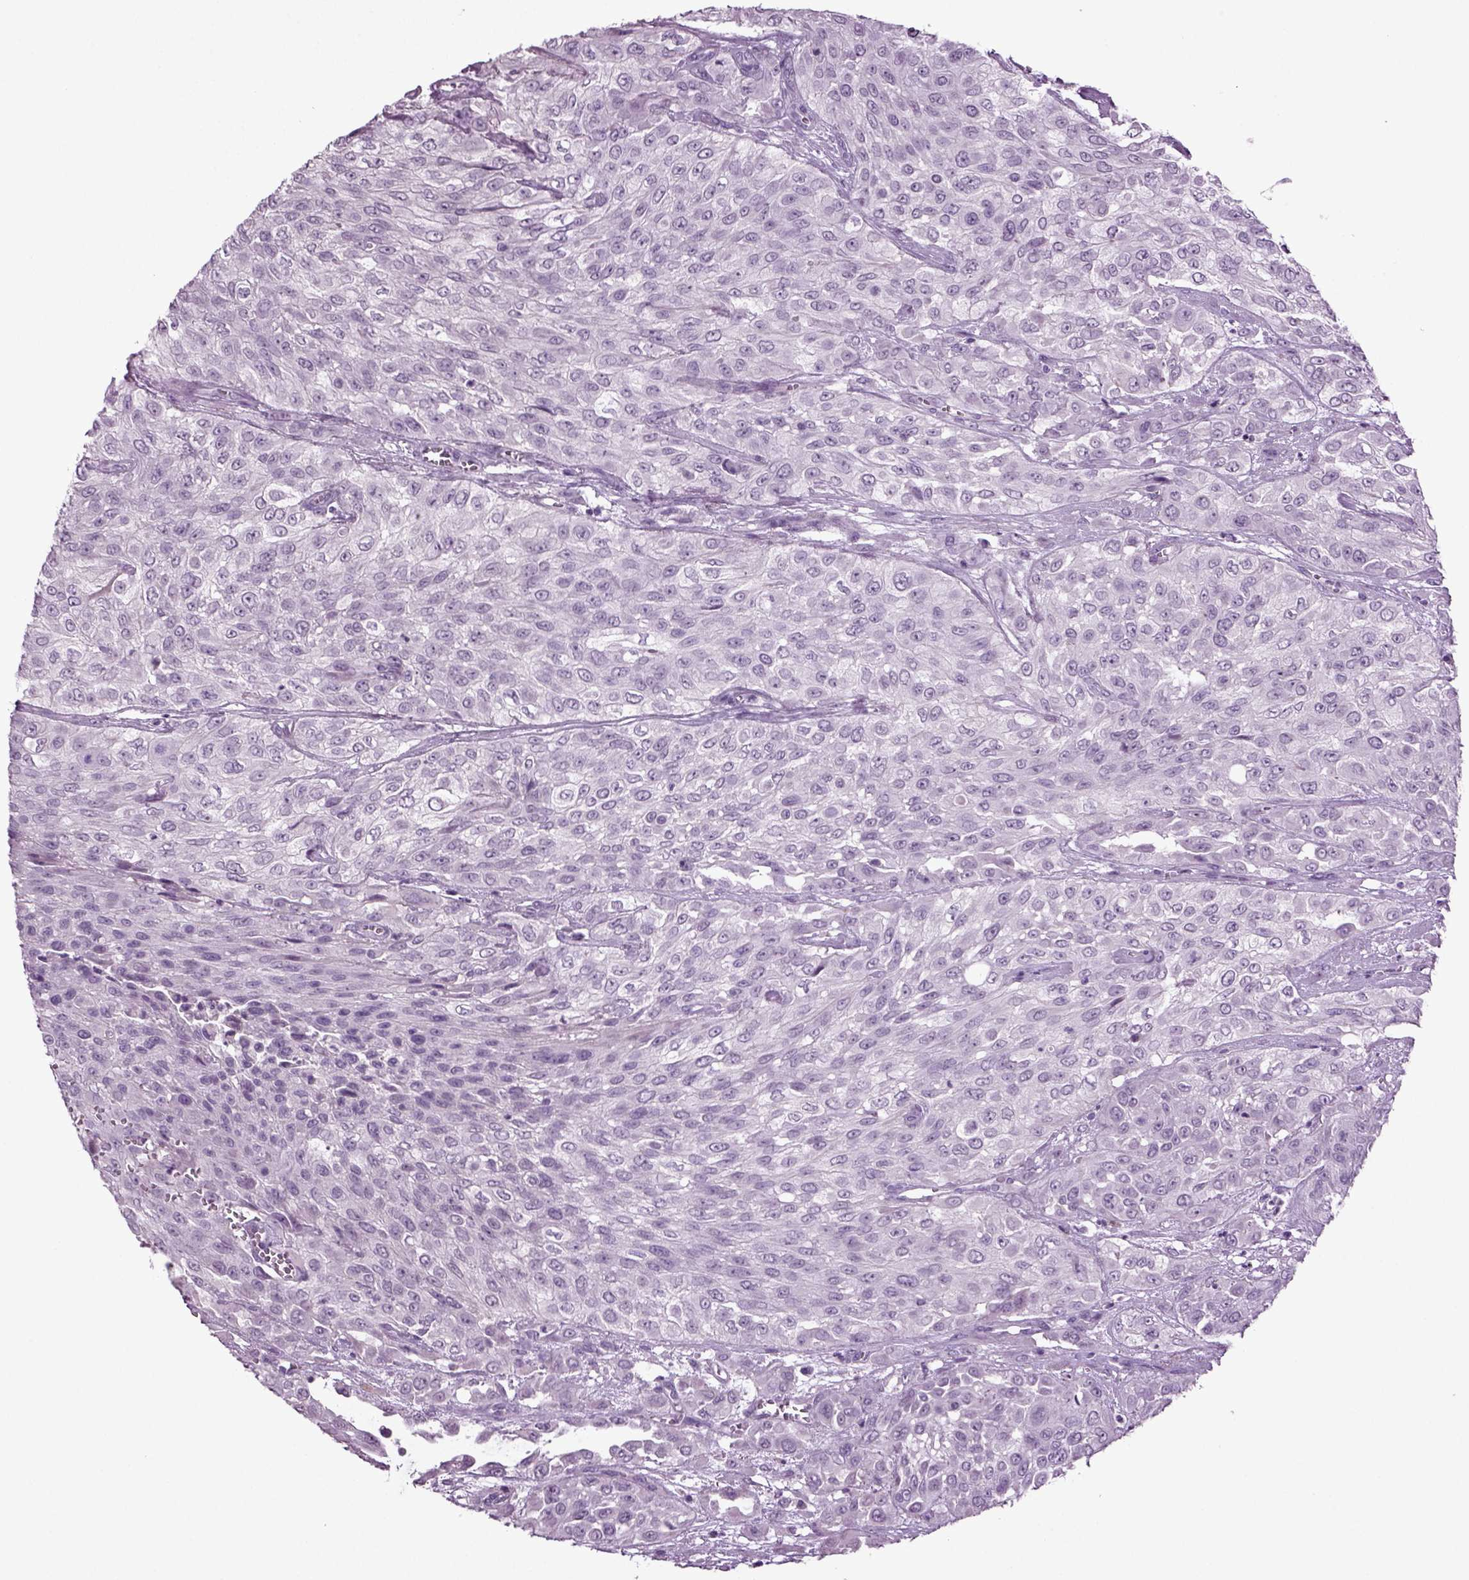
{"staining": {"intensity": "negative", "quantity": "none", "location": "none"}, "tissue": "urothelial cancer", "cell_type": "Tumor cells", "image_type": "cancer", "snomed": [{"axis": "morphology", "description": "Urothelial carcinoma, High grade"}, {"axis": "topography", "description": "Urinary bladder"}], "caption": "Tumor cells show no significant protein positivity in urothelial cancer. The staining was performed using DAB to visualize the protein expression in brown, while the nuclei were stained in blue with hematoxylin (Magnification: 20x).", "gene": "SLC17A6", "patient": {"sex": "male", "age": 57}}